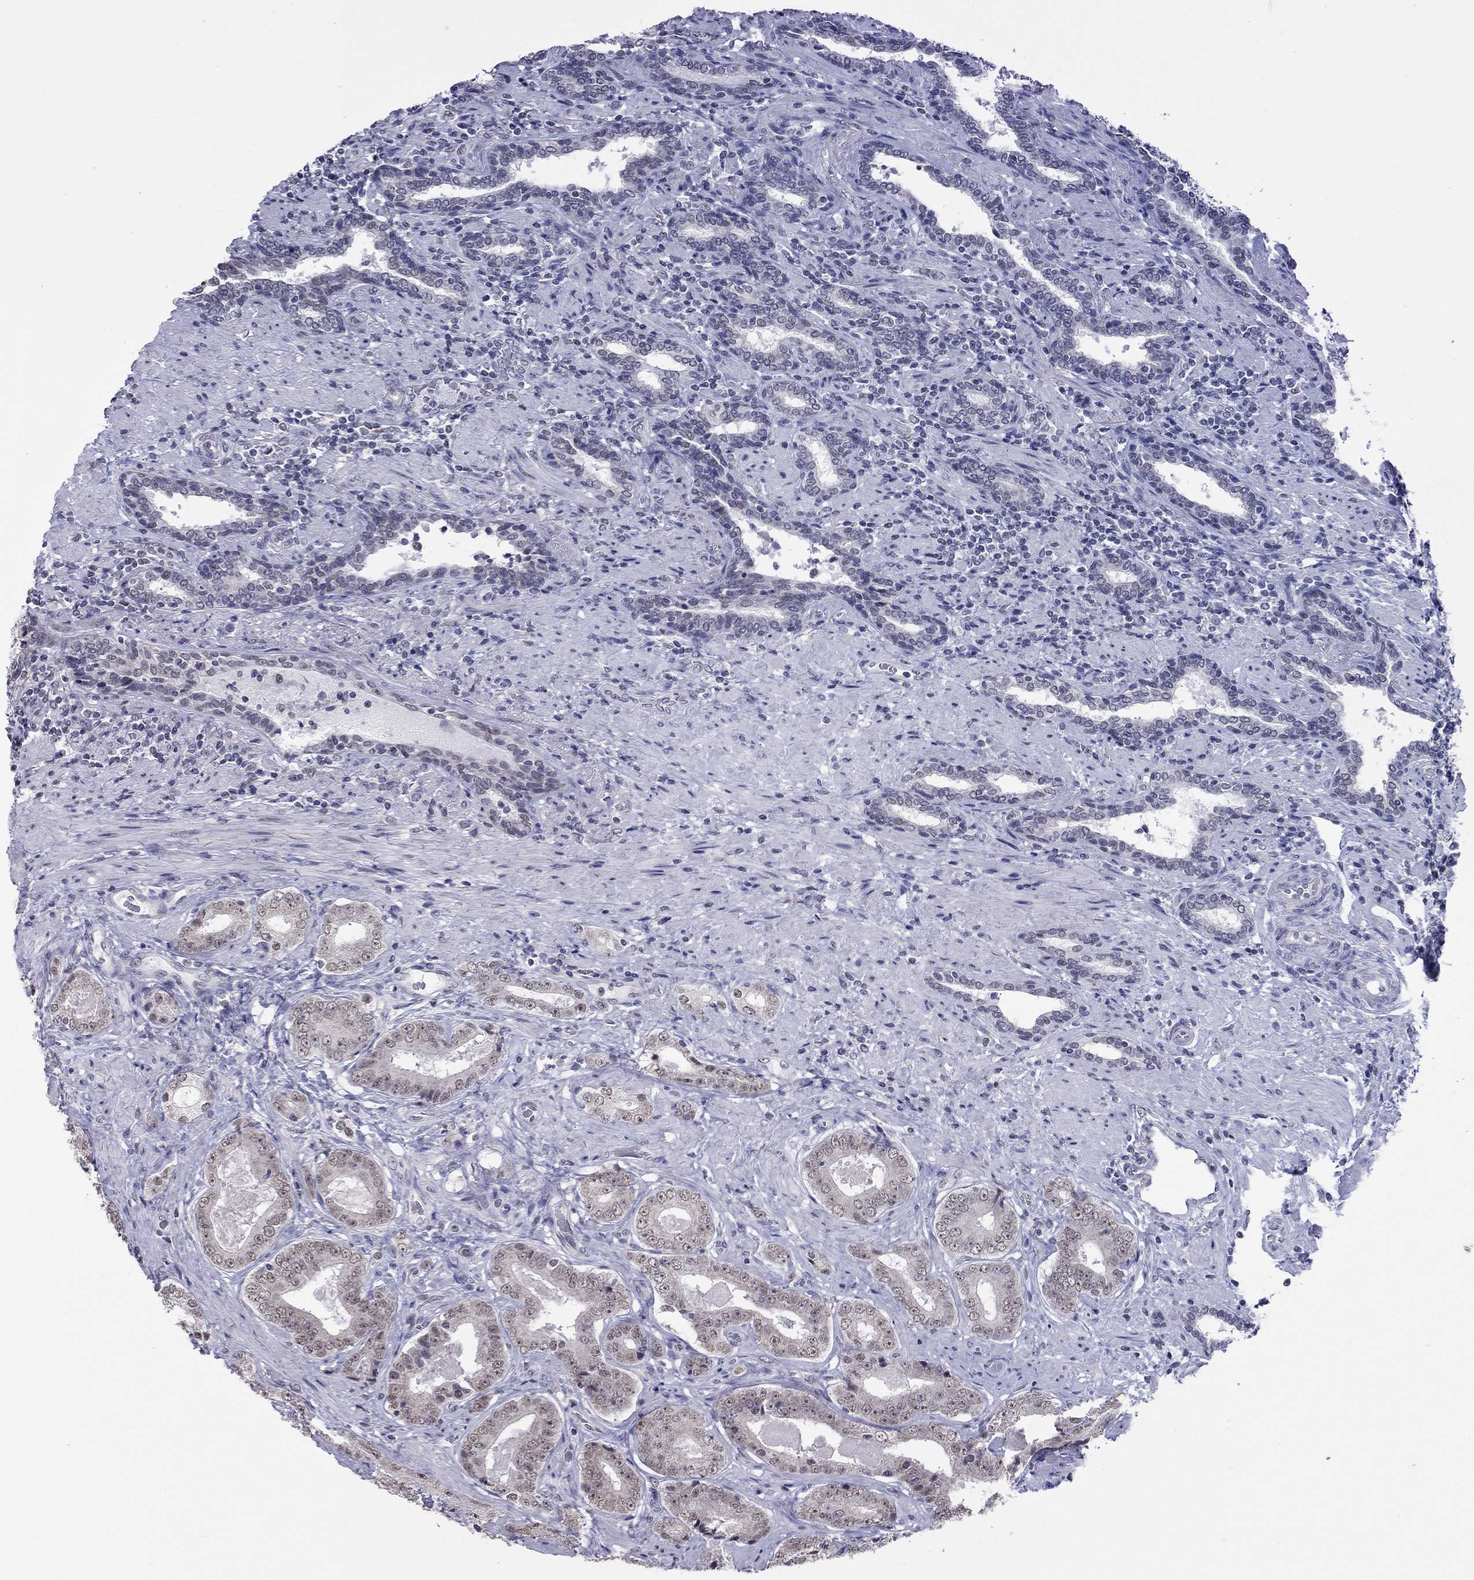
{"staining": {"intensity": "negative", "quantity": "none", "location": "none"}, "tissue": "prostate cancer", "cell_type": "Tumor cells", "image_type": "cancer", "snomed": [{"axis": "morphology", "description": "Adenocarcinoma, Low grade"}, {"axis": "topography", "description": "Prostate and seminal vesicle, NOS"}], "caption": "Human prostate cancer (adenocarcinoma (low-grade)) stained for a protein using immunohistochemistry (IHC) exhibits no staining in tumor cells.", "gene": "PPP1R3A", "patient": {"sex": "male", "age": 61}}